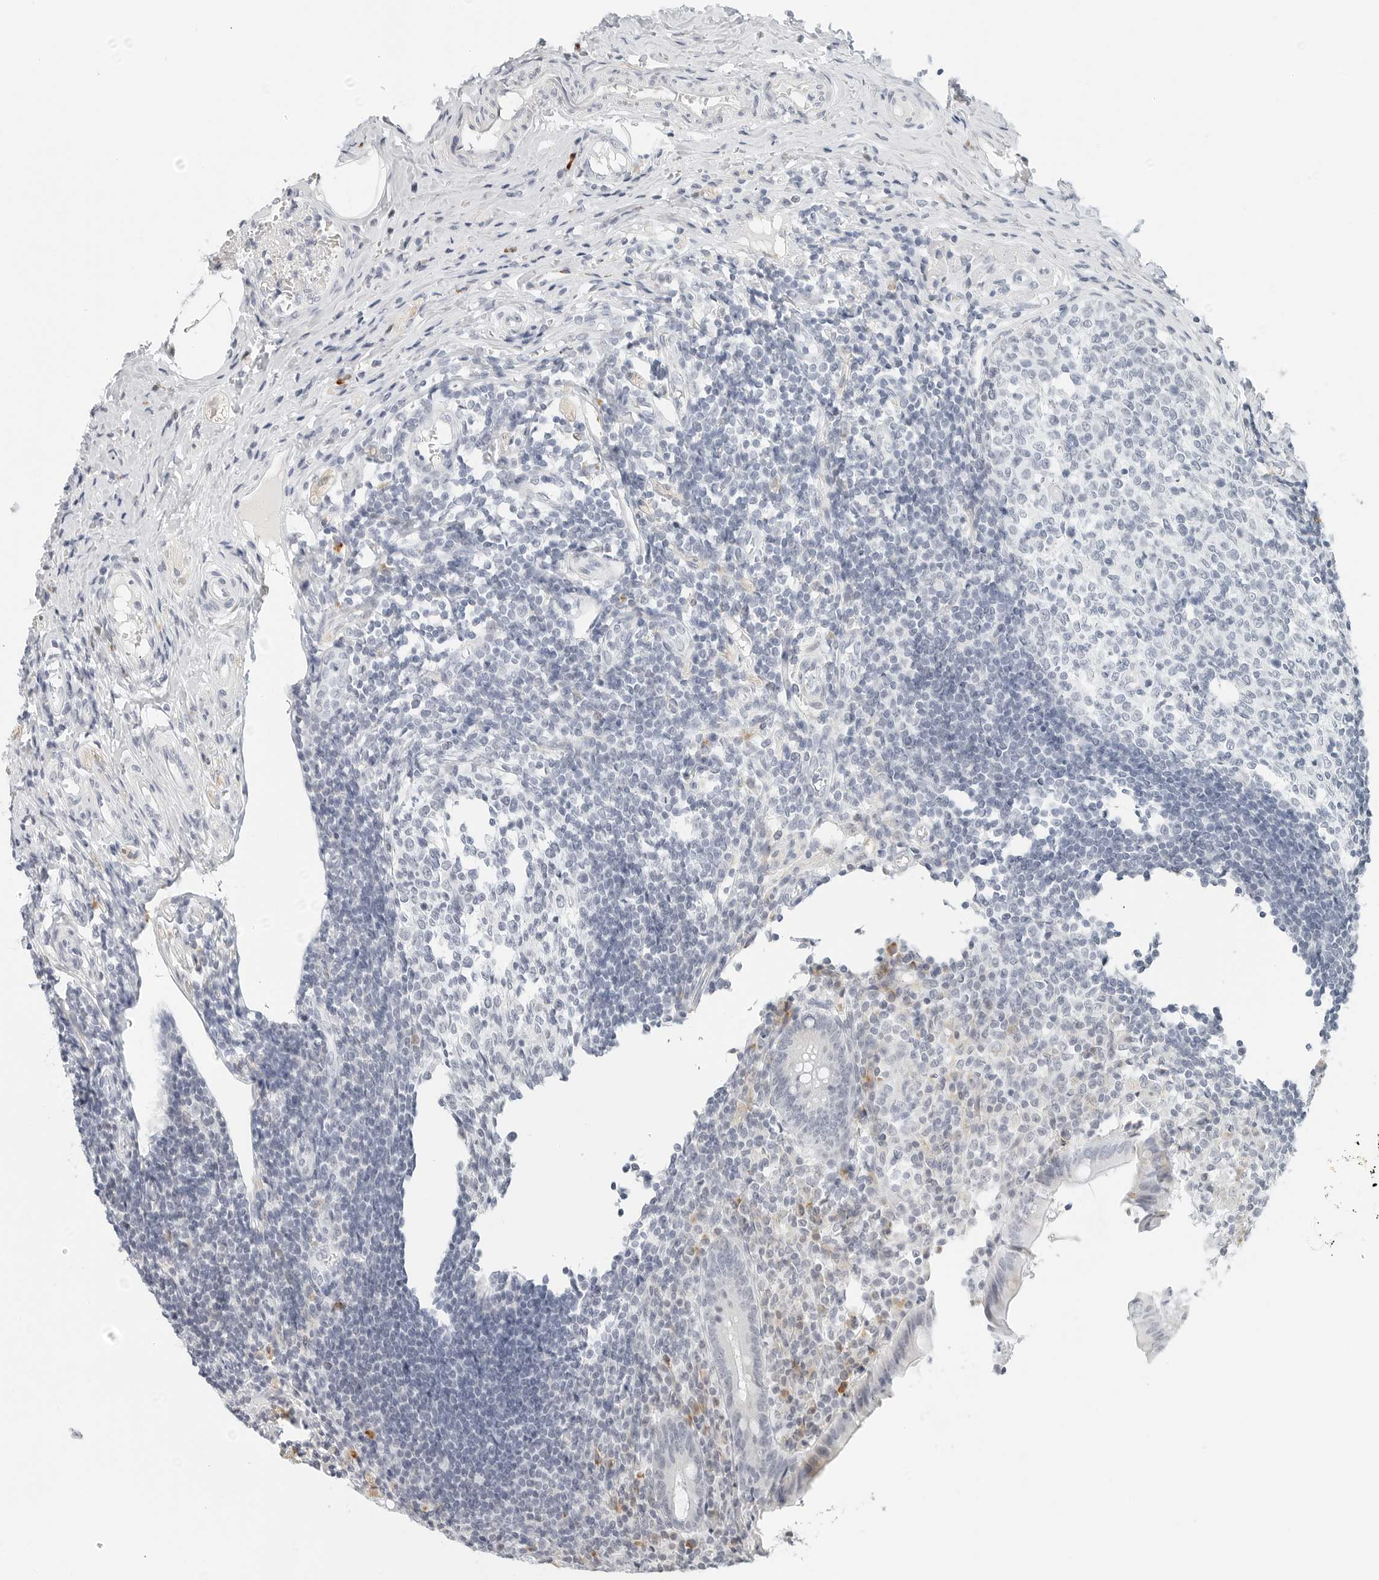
{"staining": {"intensity": "negative", "quantity": "none", "location": "none"}, "tissue": "appendix", "cell_type": "Glandular cells", "image_type": "normal", "snomed": [{"axis": "morphology", "description": "Normal tissue, NOS"}, {"axis": "topography", "description": "Appendix"}], "caption": "Immunohistochemical staining of unremarkable appendix demonstrates no significant staining in glandular cells.", "gene": "PARP10", "patient": {"sex": "female", "age": 17}}